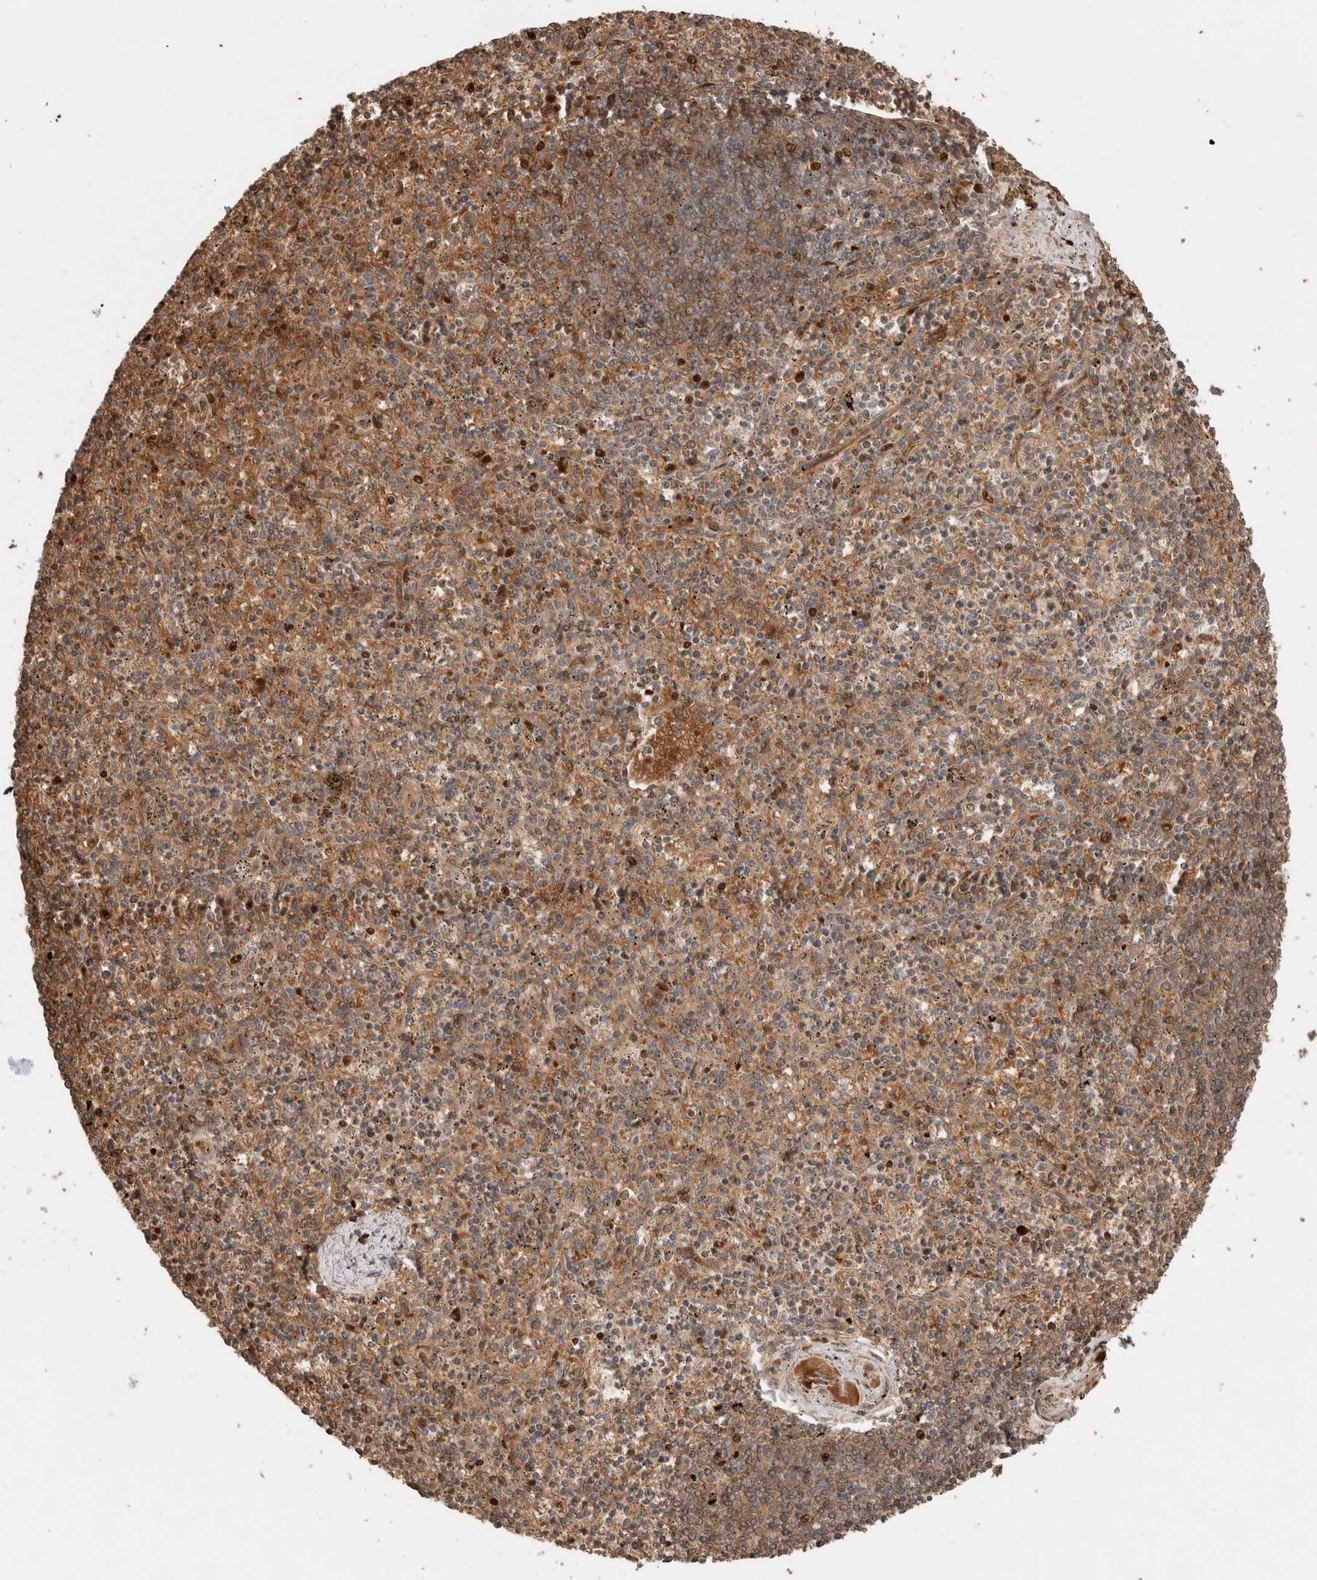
{"staining": {"intensity": "moderate", "quantity": ">75%", "location": "cytoplasmic/membranous"}, "tissue": "spleen", "cell_type": "Cells in red pulp", "image_type": "normal", "snomed": [{"axis": "morphology", "description": "Normal tissue, NOS"}, {"axis": "topography", "description": "Spleen"}], "caption": "This histopathology image displays normal spleen stained with immunohistochemistry (IHC) to label a protein in brown. The cytoplasmic/membranous of cells in red pulp show moderate positivity for the protein. Nuclei are counter-stained blue.", "gene": "OTUD6B", "patient": {"sex": "male", "age": 72}}